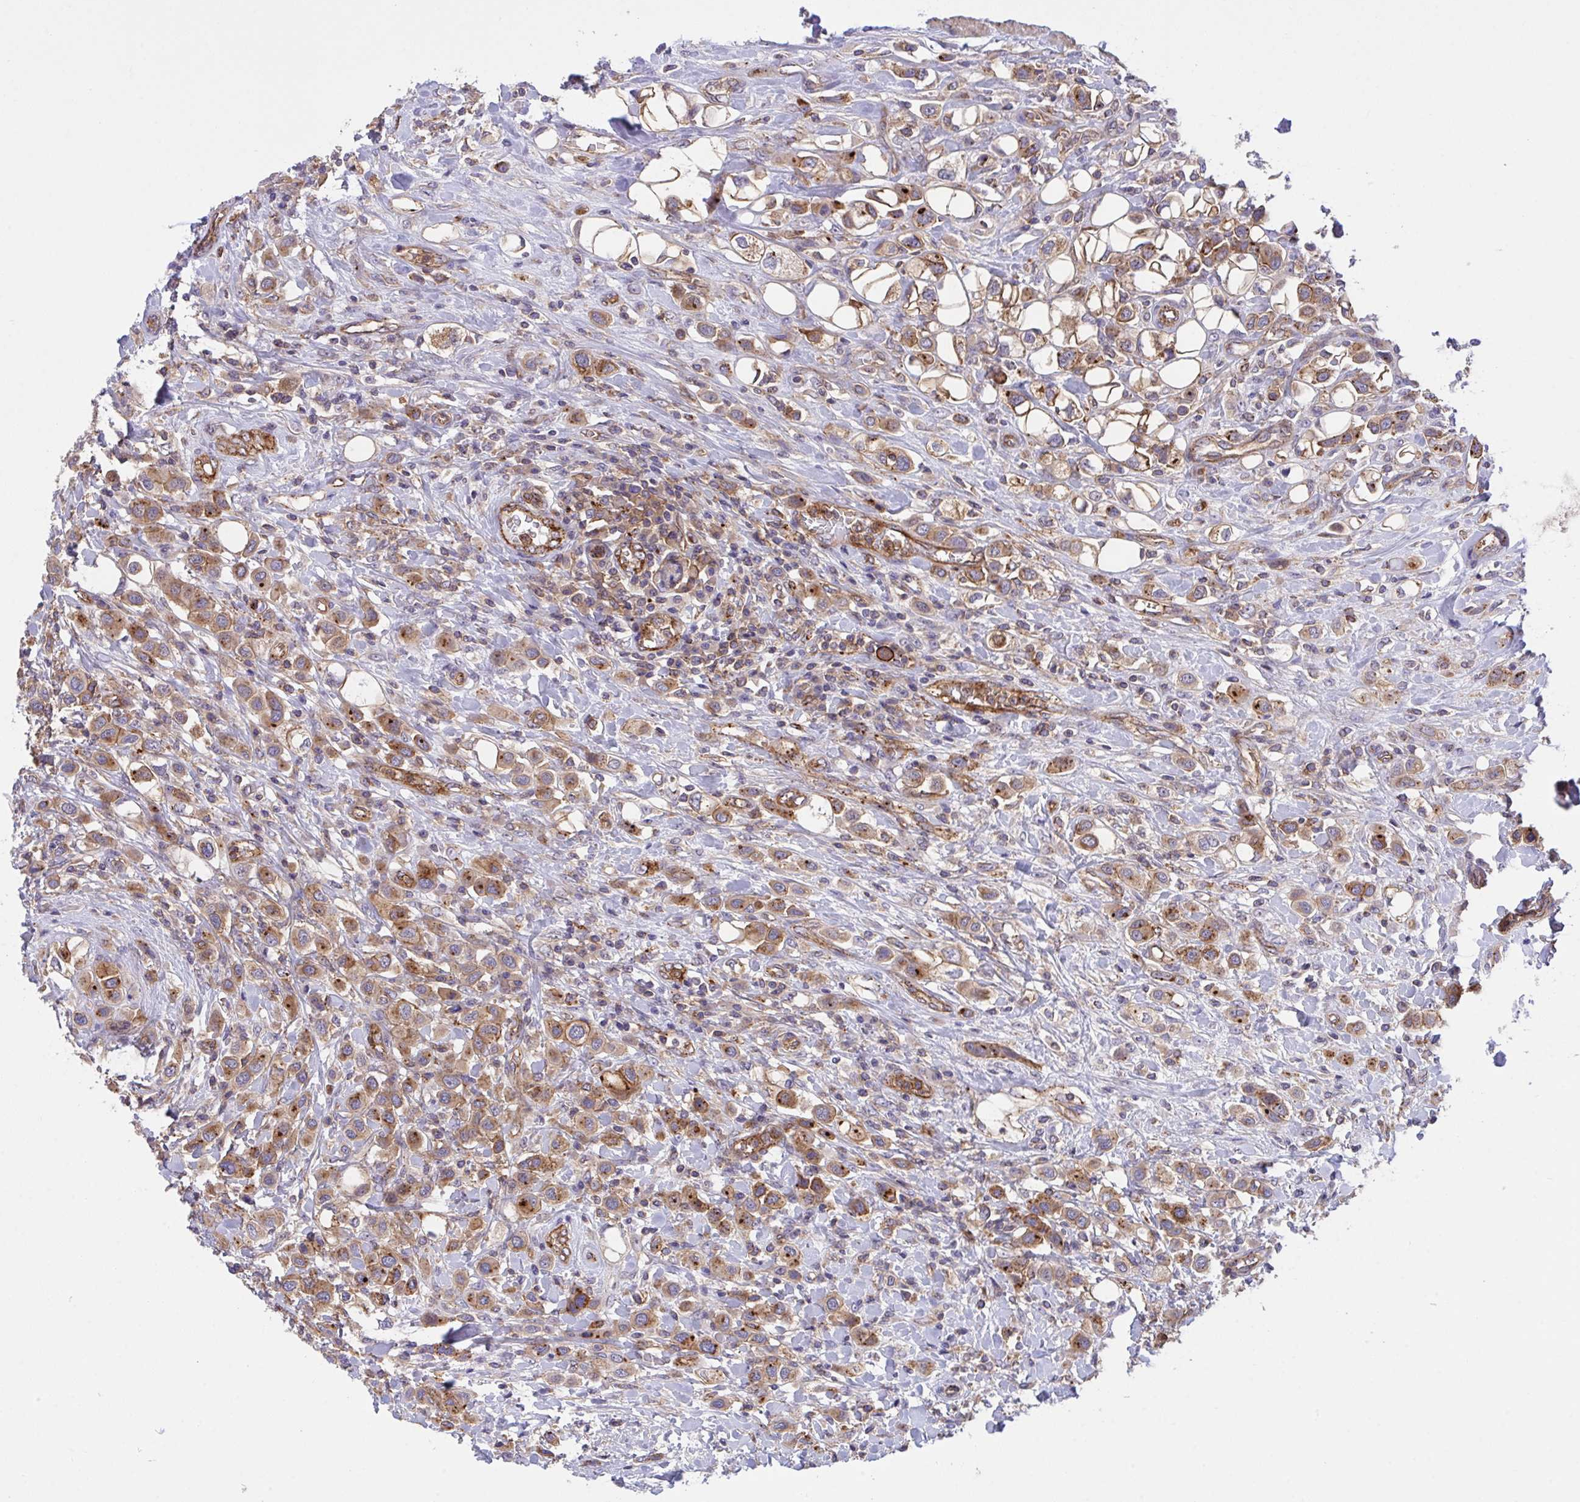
{"staining": {"intensity": "moderate", "quantity": ">75%", "location": "cytoplasmic/membranous"}, "tissue": "urothelial cancer", "cell_type": "Tumor cells", "image_type": "cancer", "snomed": [{"axis": "morphology", "description": "Urothelial carcinoma, High grade"}, {"axis": "topography", "description": "Urinary bladder"}], "caption": "Tumor cells exhibit medium levels of moderate cytoplasmic/membranous expression in approximately >75% of cells in human high-grade urothelial carcinoma.", "gene": "C4orf36", "patient": {"sex": "male", "age": 50}}